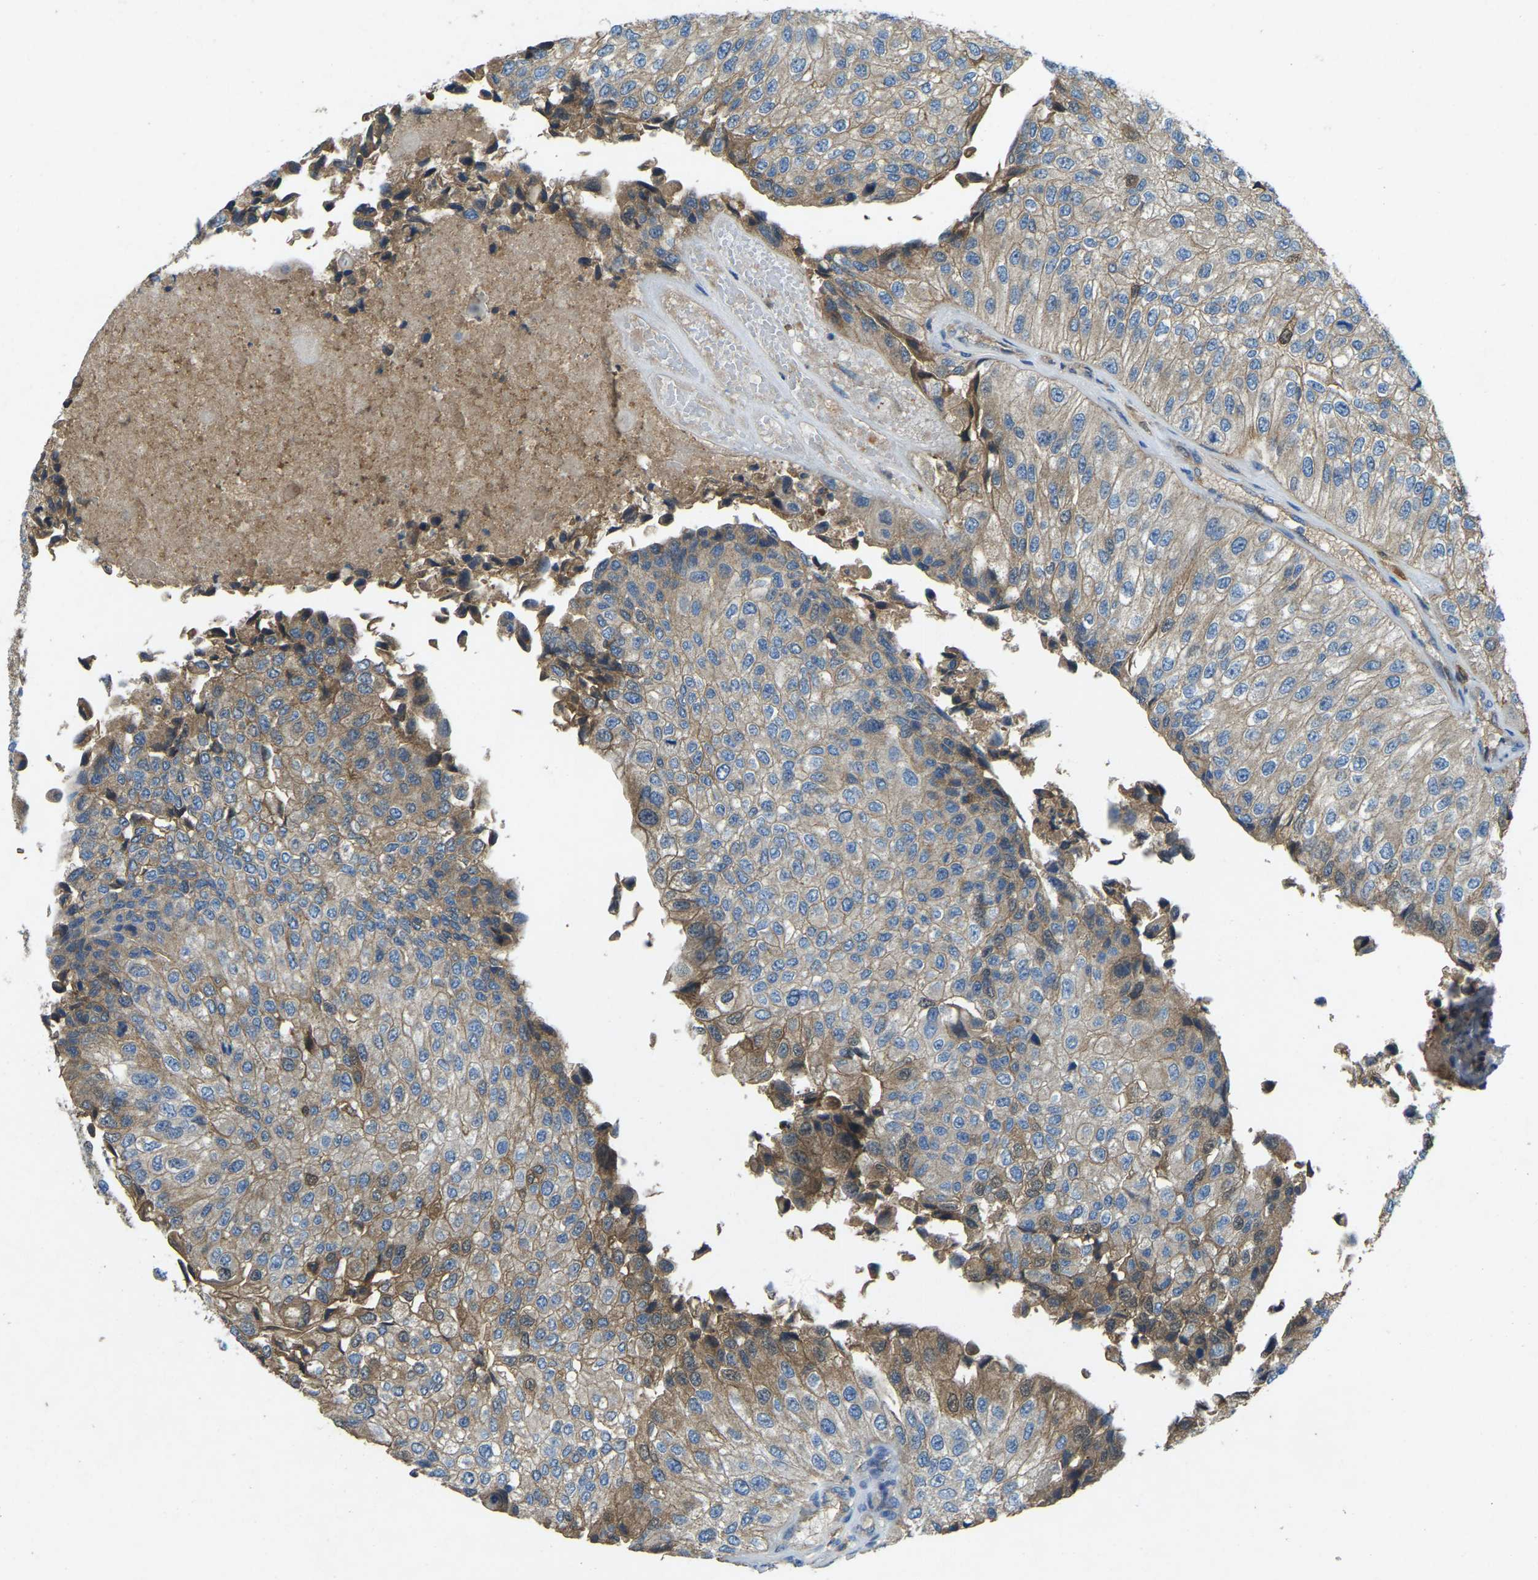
{"staining": {"intensity": "weak", "quantity": ">75%", "location": "cytoplasmic/membranous"}, "tissue": "urothelial cancer", "cell_type": "Tumor cells", "image_type": "cancer", "snomed": [{"axis": "morphology", "description": "Urothelial carcinoma, High grade"}, {"axis": "topography", "description": "Kidney"}, {"axis": "topography", "description": "Urinary bladder"}], "caption": "Human urothelial carcinoma (high-grade) stained with a brown dye shows weak cytoplasmic/membranous positive staining in about >75% of tumor cells.", "gene": "ATP8B1", "patient": {"sex": "male", "age": 77}}